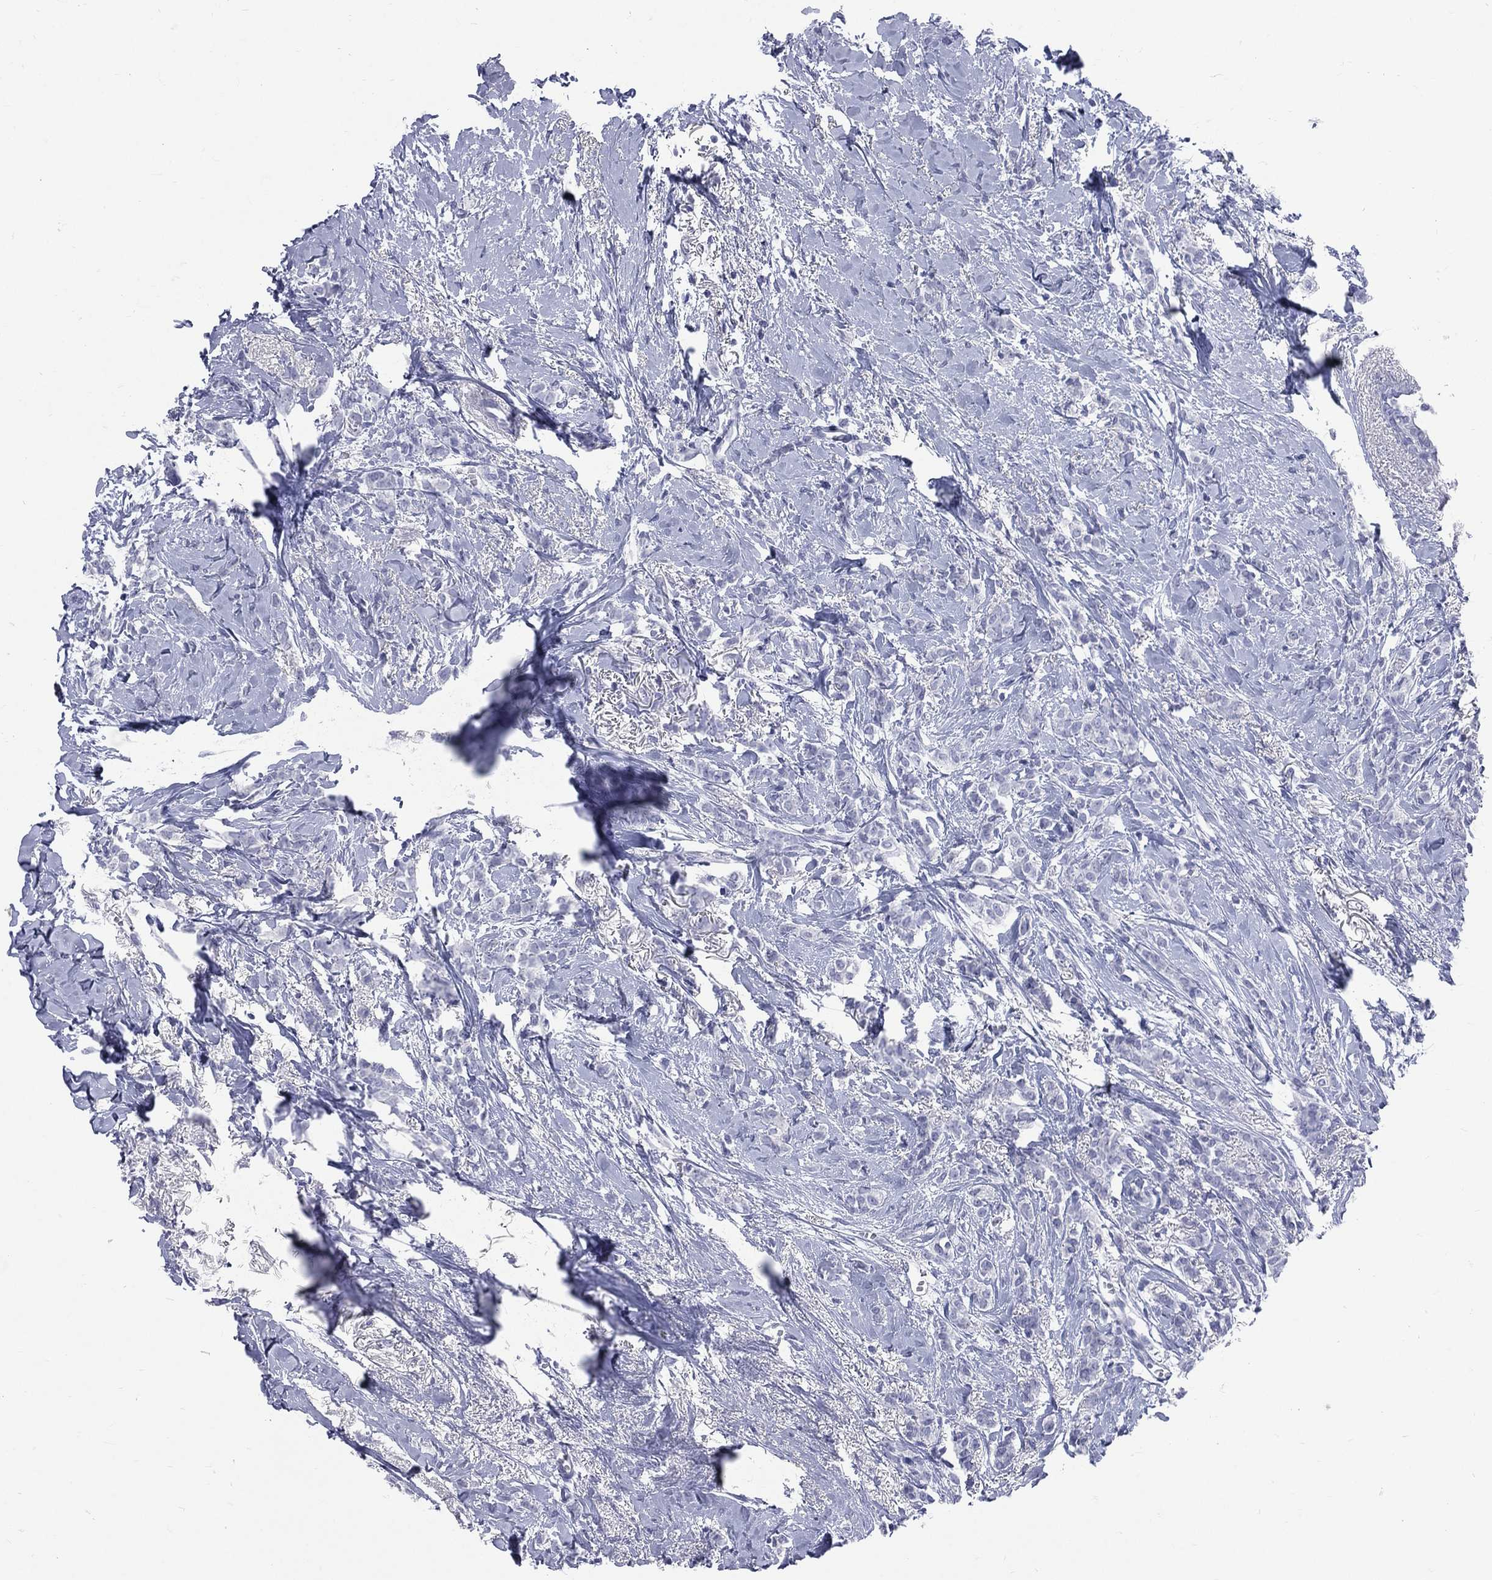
{"staining": {"intensity": "negative", "quantity": "none", "location": "none"}, "tissue": "breast cancer", "cell_type": "Tumor cells", "image_type": "cancer", "snomed": [{"axis": "morphology", "description": "Duct carcinoma"}, {"axis": "topography", "description": "Breast"}], "caption": "There is no significant positivity in tumor cells of breast cancer.", "gene": "MLLT10", "patient": {"sex": "female", "age": 85}}